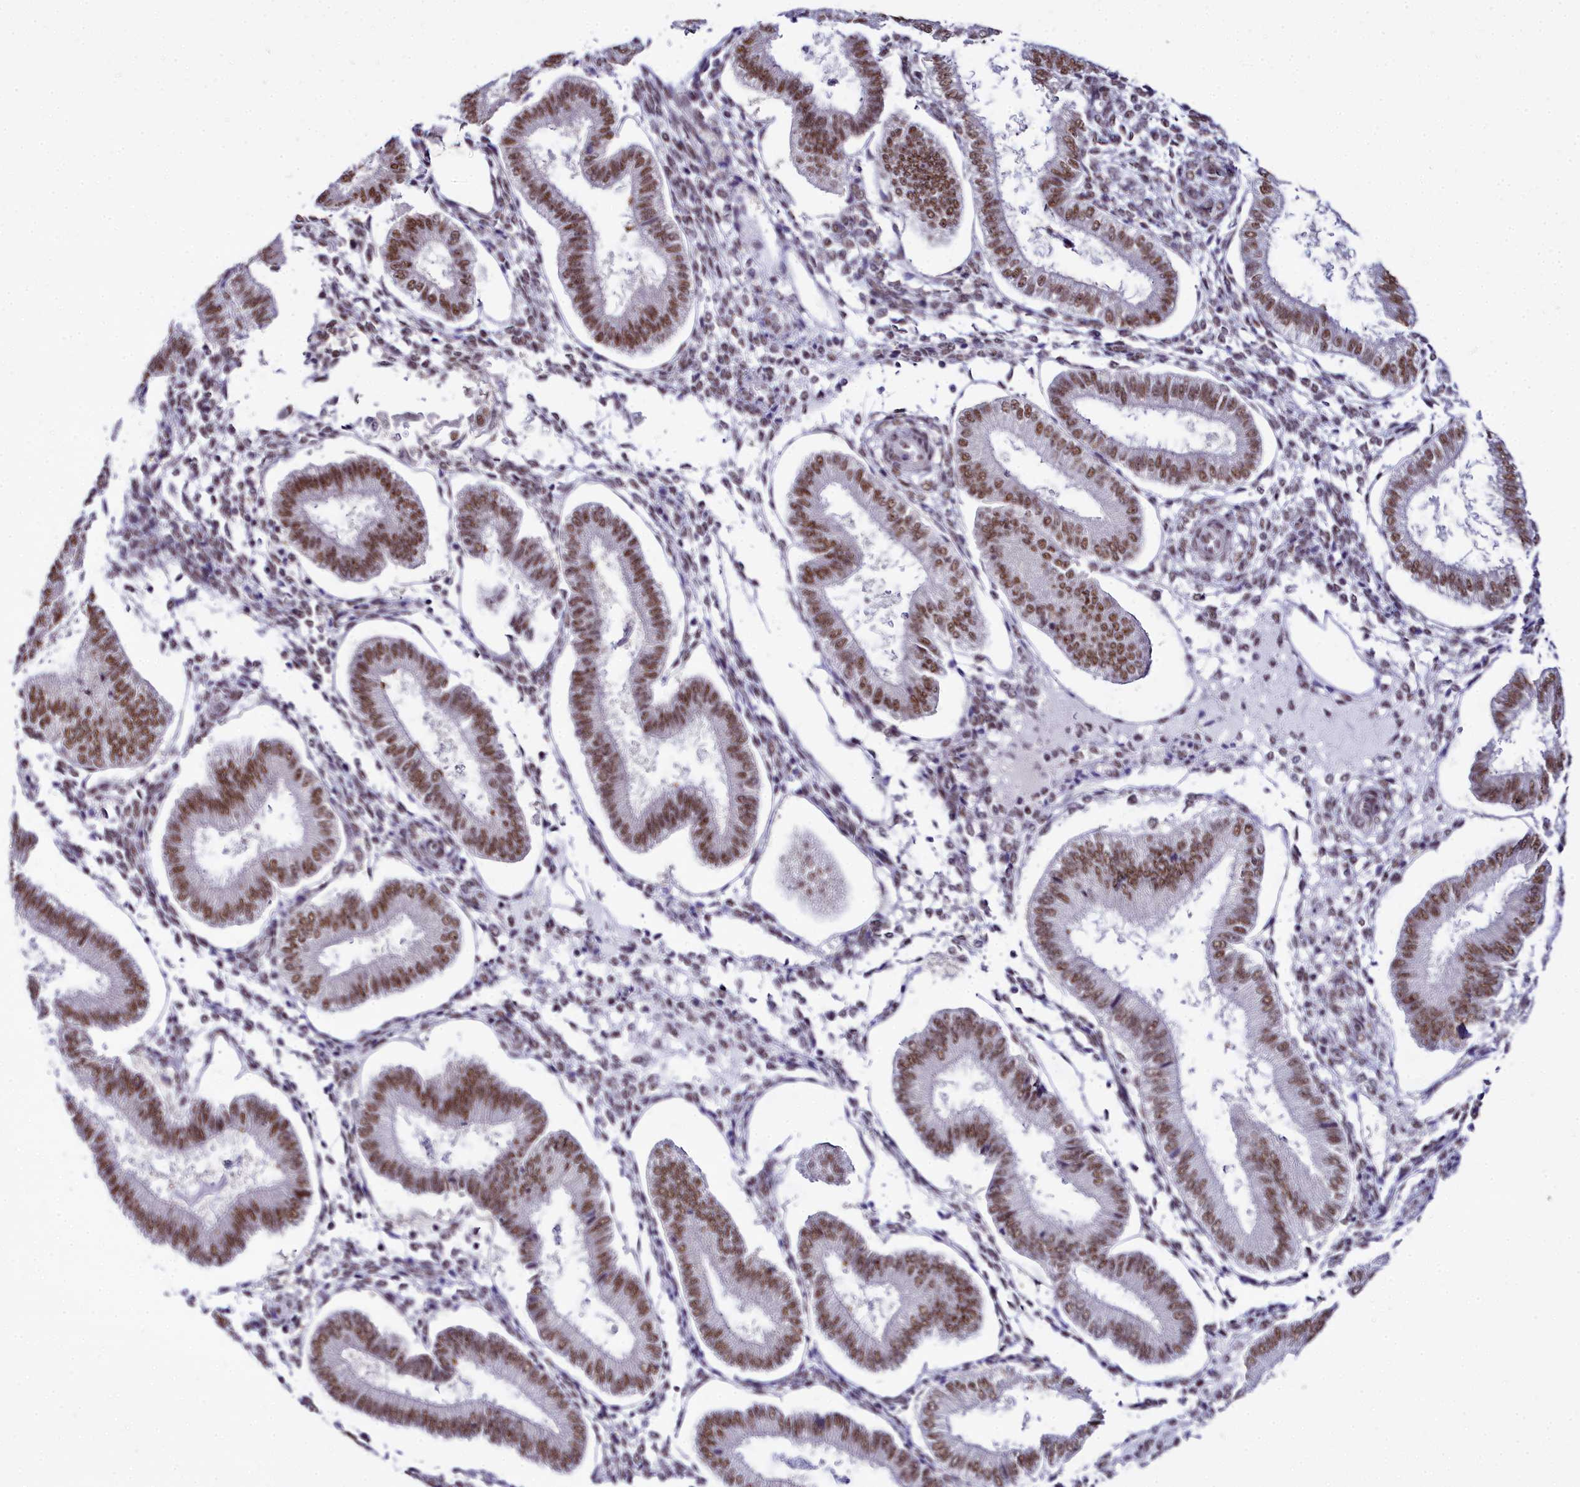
{"staining": {"intensity": "moderate", "quantity": ">75%", "location": "nuclear"}, "tissue": "endometrium", "cell_type": "Cells in endometrial stroma", "image_type": "normal", "snomed": [{"axis": "morphology", "description": "Normal tissue, NOS"}, {"axis": "topography", "description": "Endometrium"}], "caption": "Cells in endometrial stroma show medium levels of moderate nuclear expression in about >75% of cells in benign endometrium. (Stains: DAB in brown, nuclei in blue, Microscopy: brightfield microscopy at high magnification).", "gene": "RBM12", "patient": {"sex": "female", "age": 39}}